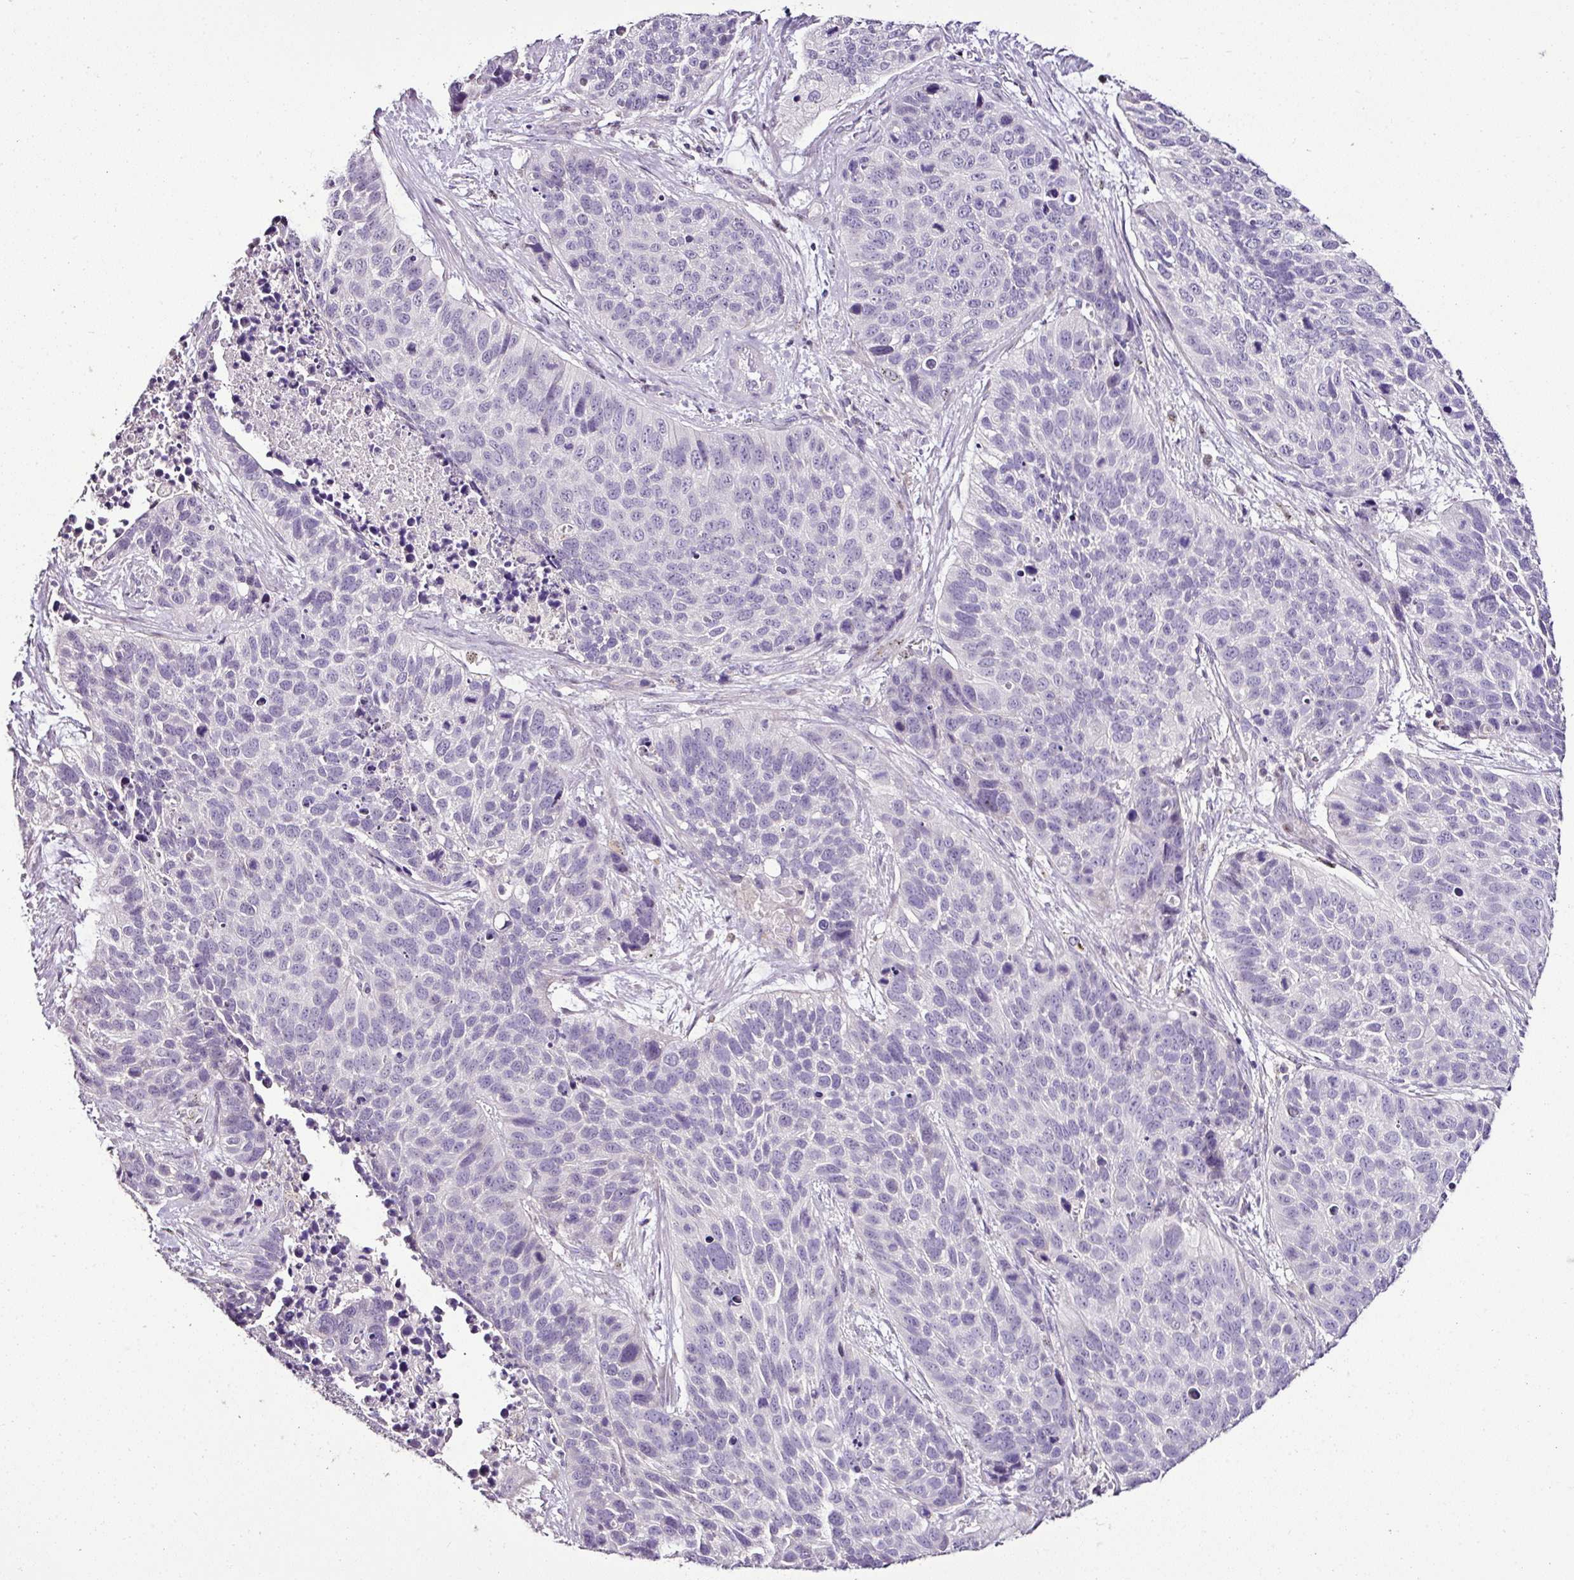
{"staining": {"intensity": "negative", "quantity": "none", "location": "none"}, "tissue": "lung cancer", "cell_type": "Tumor cells", "image_type": "cancer", "snomed": [{"axis": "morphology", "description": "Squamous cell carcinoma, NOS"}, {"axis": "topography", "description": "Lung"}], "caption": "IHC photomicrograph of neoplastic tissue: human squamous cell carcinoma (lung) stained with DAB (3,3'-diaminobenzidine) exhibits no significant protein staining in tumor cells.", "gene": "ESR1", "patient": {"sex": "male", "age": 62}}